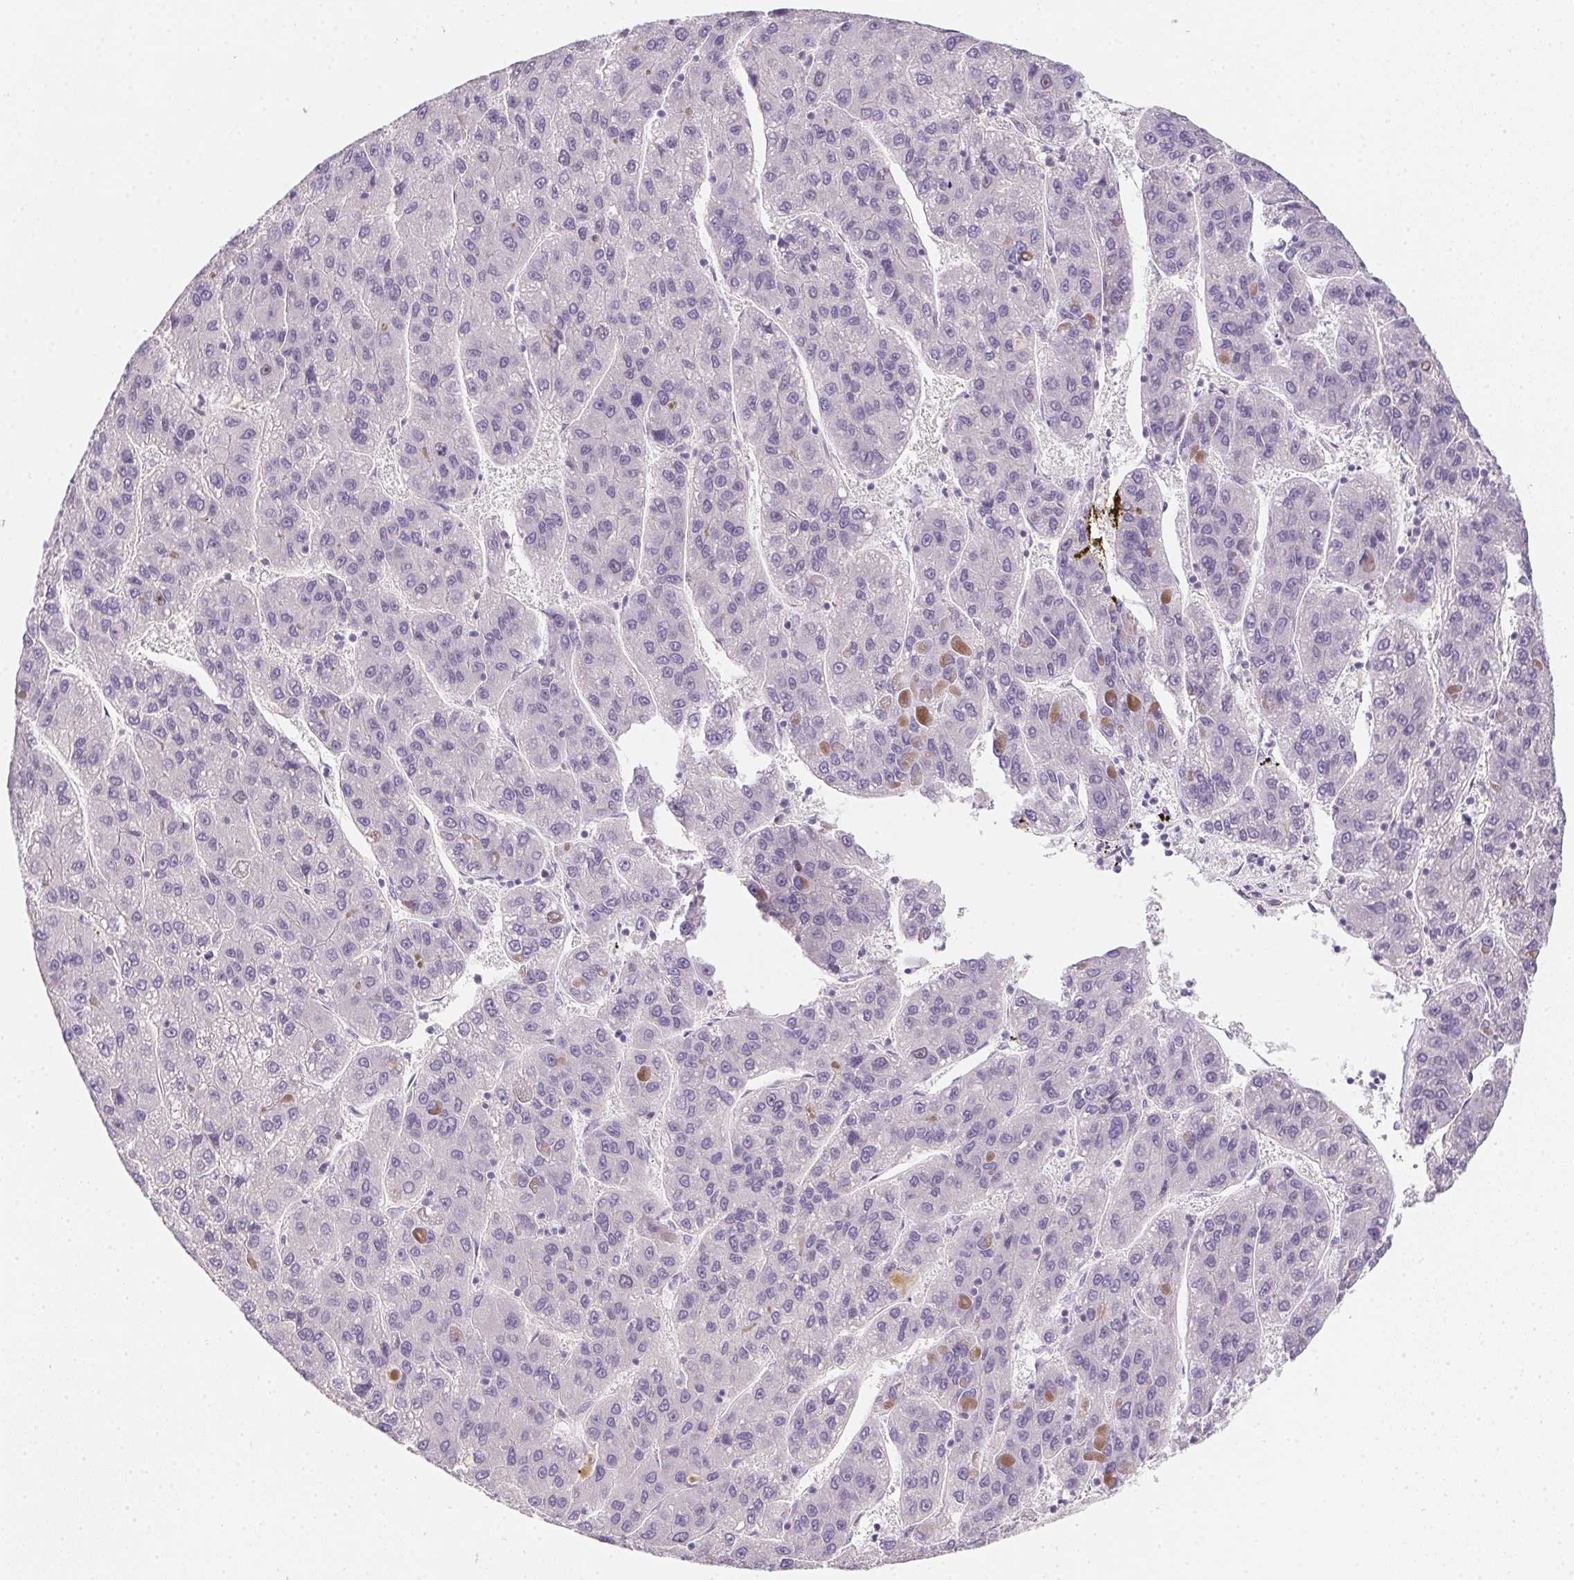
{"staining": {"intensity": "negative", "quantity": "none", "location": "none"}, "tissue": "liver cancer", "cell_type": "Tumor cells", "image_type": "cancer", "snomed": [{"axis": "morphology", "description": "Carcinoma, Hepatocellular, NOS"}, {"axis": "topography", "description": "Liver"}], "caption": "This photomicrograph is of liver cancer (hepatocellular carcinoma) stained with IHC to label a protein in brown with the nuclei are counter-stained blue. There is no staining in tumor cells.", "gene": "HELLS", "patient": {"sex": "female", "age": 82}}